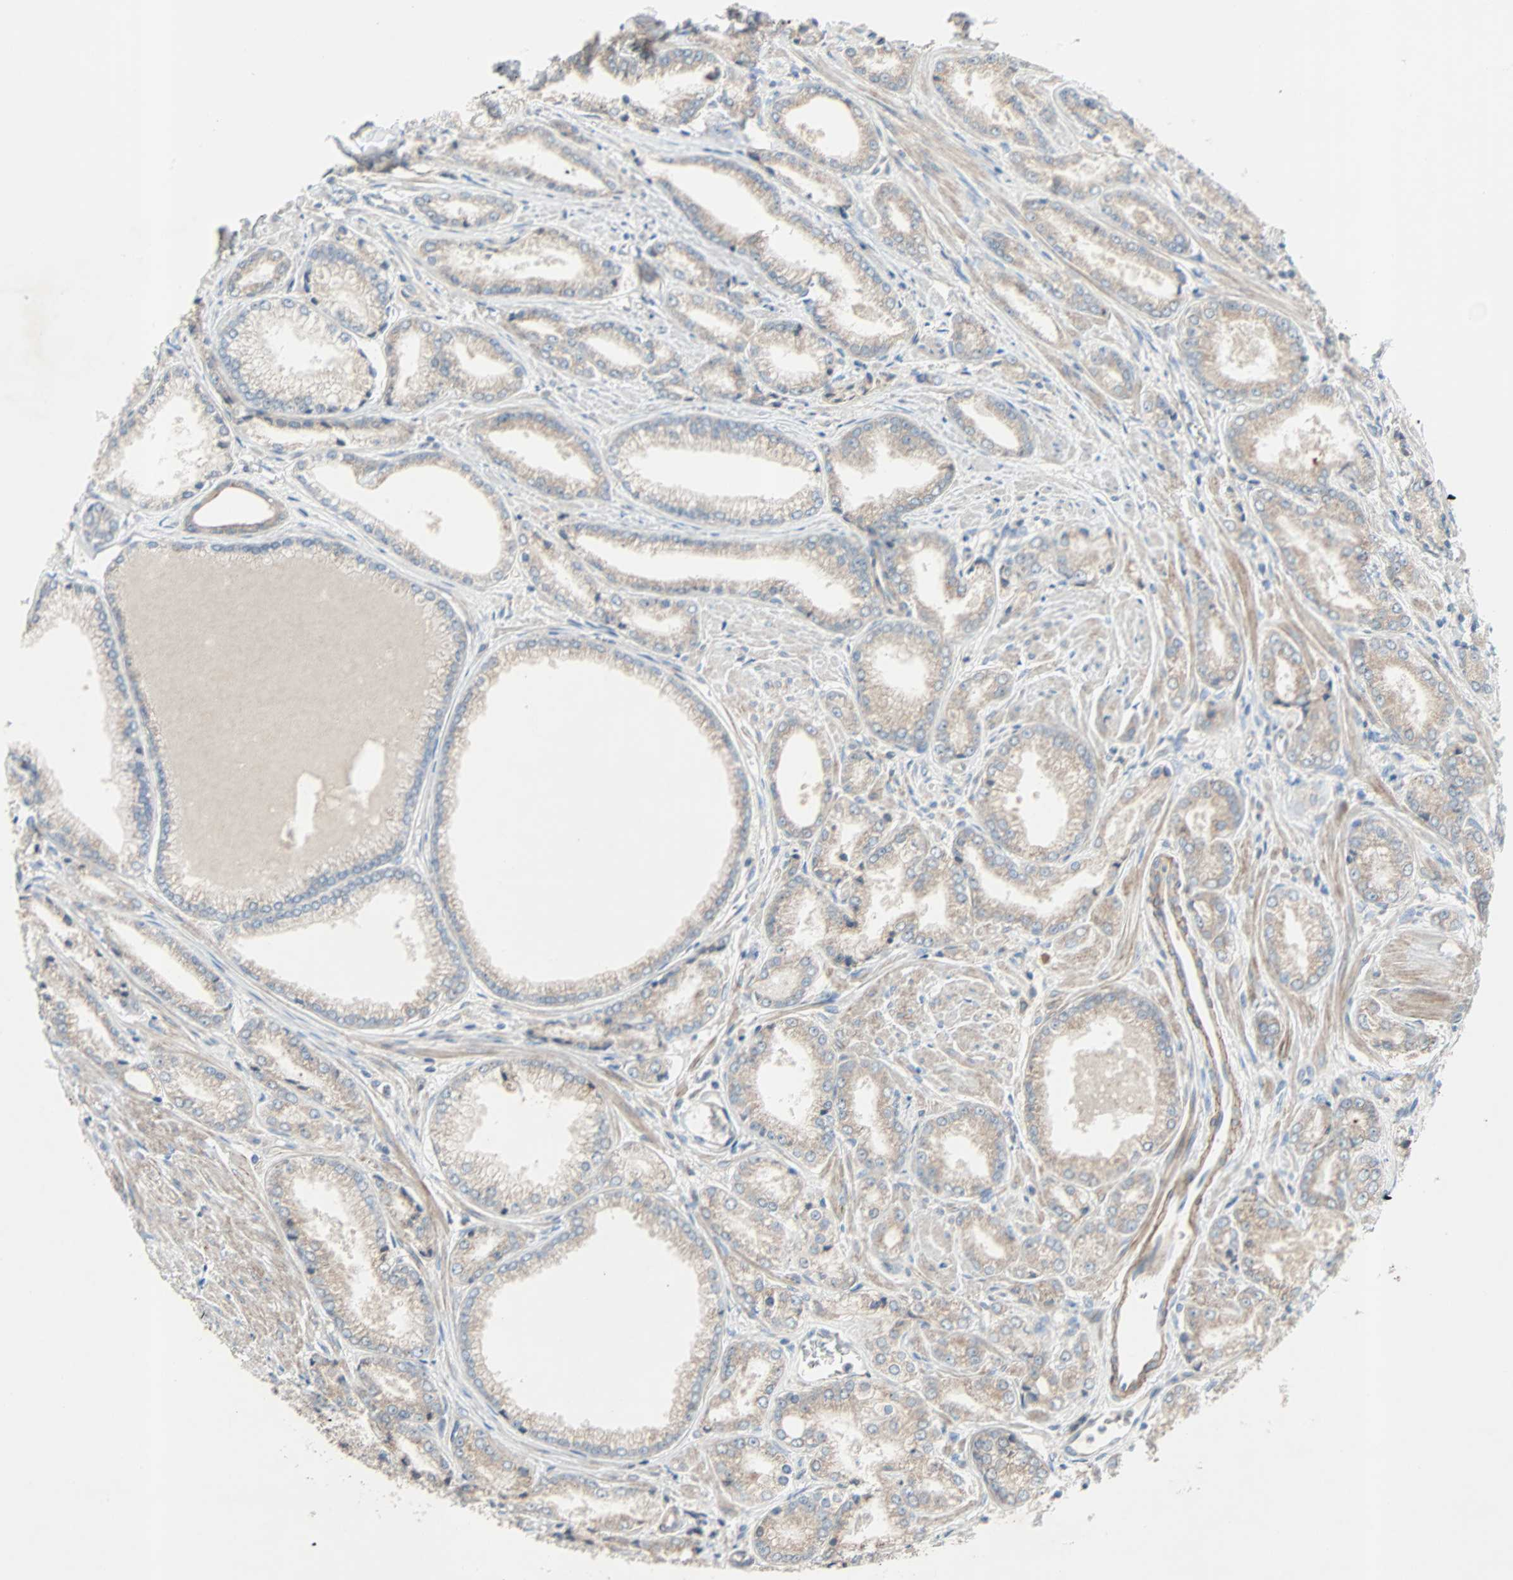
{"staining": {"intensity": "weak", "quantity": ">75%", "location": "cytoplasmic/membranous"}, "tissue": "prostate cancer", "cell_type": "Tumor cells", "image_type": "cancer", "snomed": [{"axis": "morphology", "description": "Adenocarcinoma, Low grade"}, {"axis": "topography", "description": "Prostate"}], "caption": "A micrograph showing weak cytoplasmic/membranous expression in about >75% of tumor cells in prostate adenocarcinoma (low-grade), as visualized by brown immunohistochemical staining.", "gene": "XYLT1", "patient": {"sex": "male", "age": 64}}